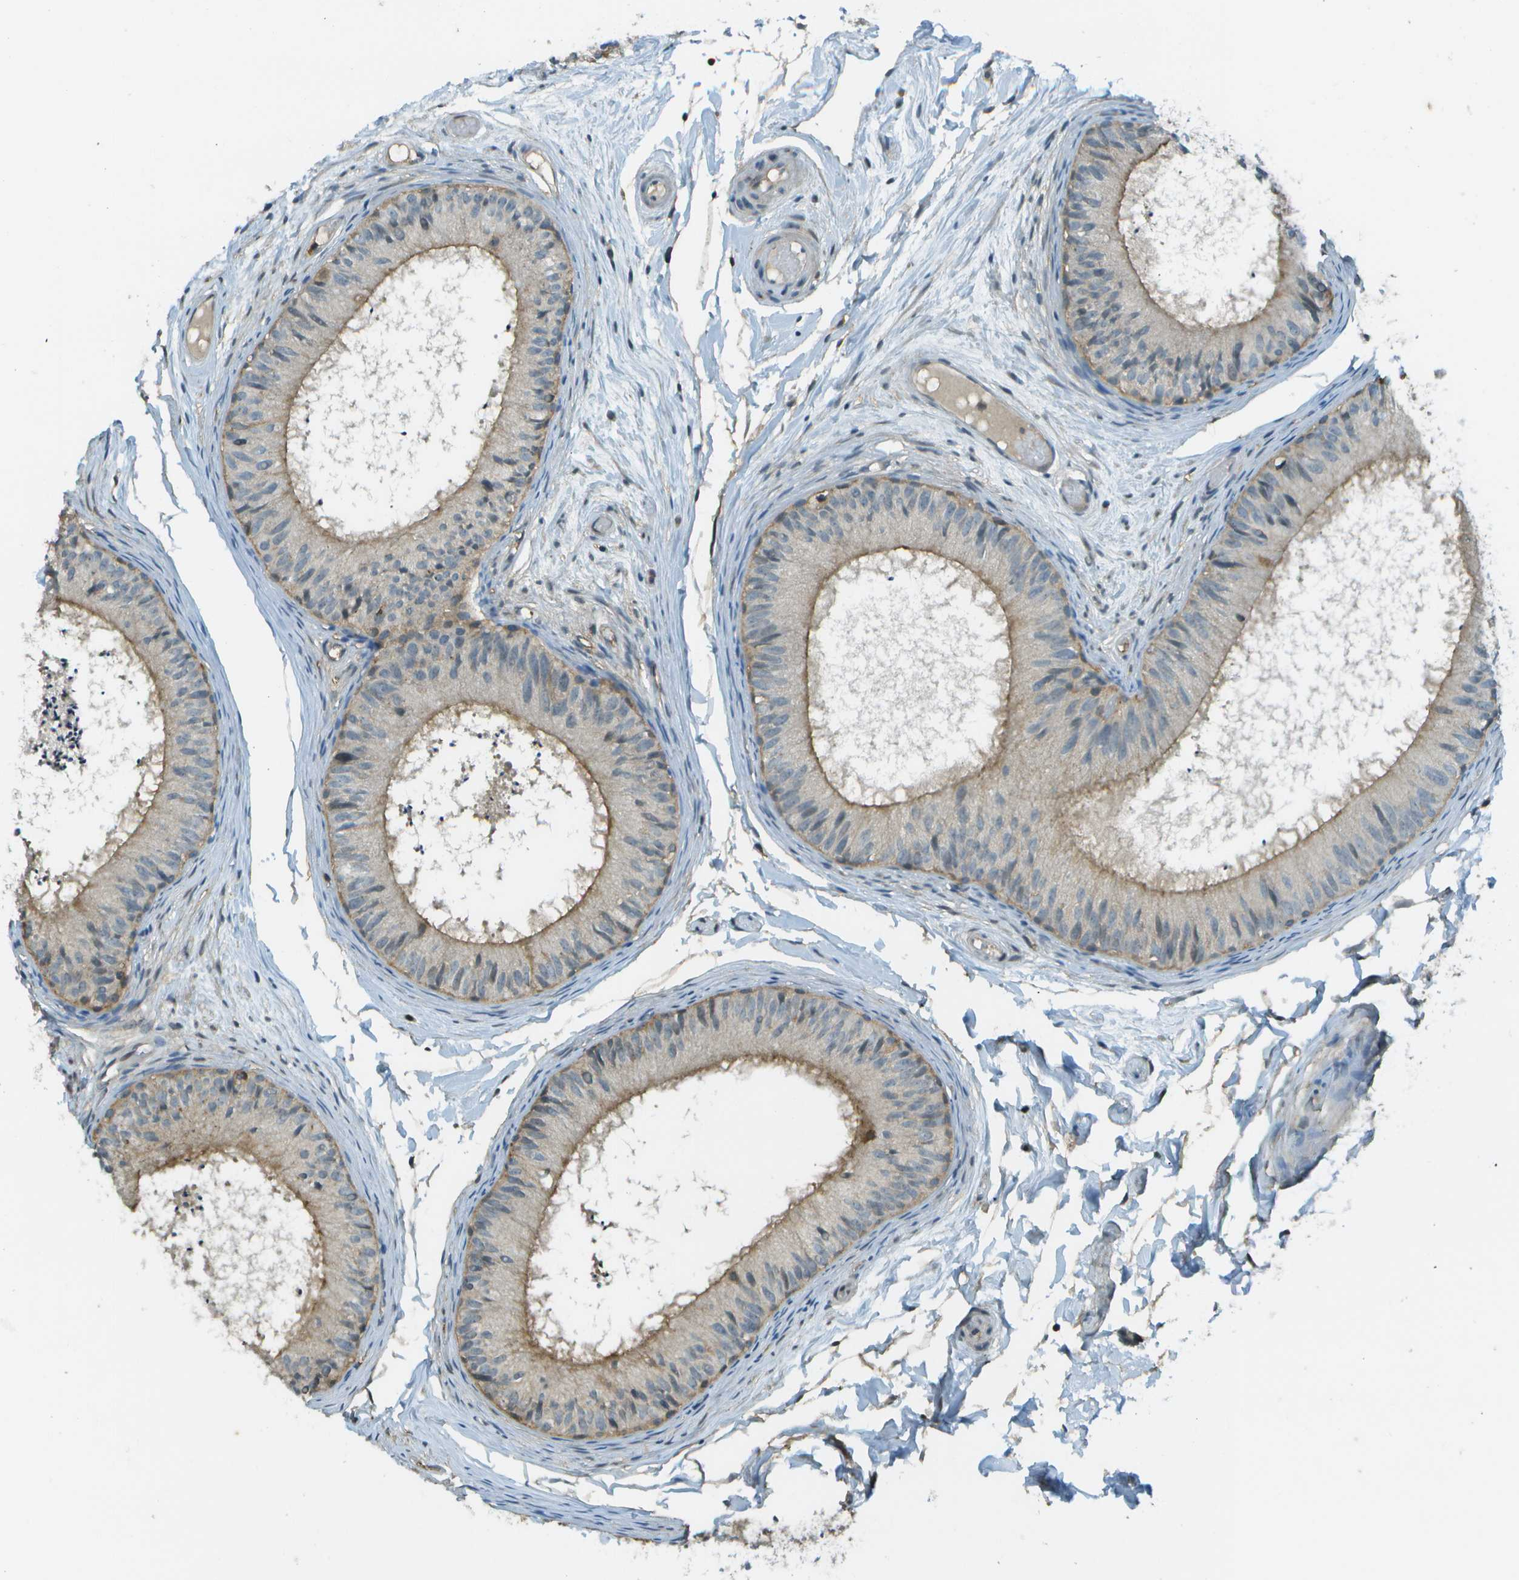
{"staining": {"intensity": "moderate", "quantity": ">75%", "location": "cytoplasmic/membranous"}, "tissue": "epididymis", "cell_type": "Glandular cells", "image_type": "normal", "snomed": [{"axis": "morphology", "description": "Normal tissue, NOS"}, {"axis": "topography", "description": "Epididymis"}], "caption": "This is a histology image of immunohistochemistry staining of unremarkable epididymis, which shows moderate positivity in the cytoplasmic/membranous of glandular cells.", "gene": "LRRC66", "patient": {"sex": "male", "age": 46}}